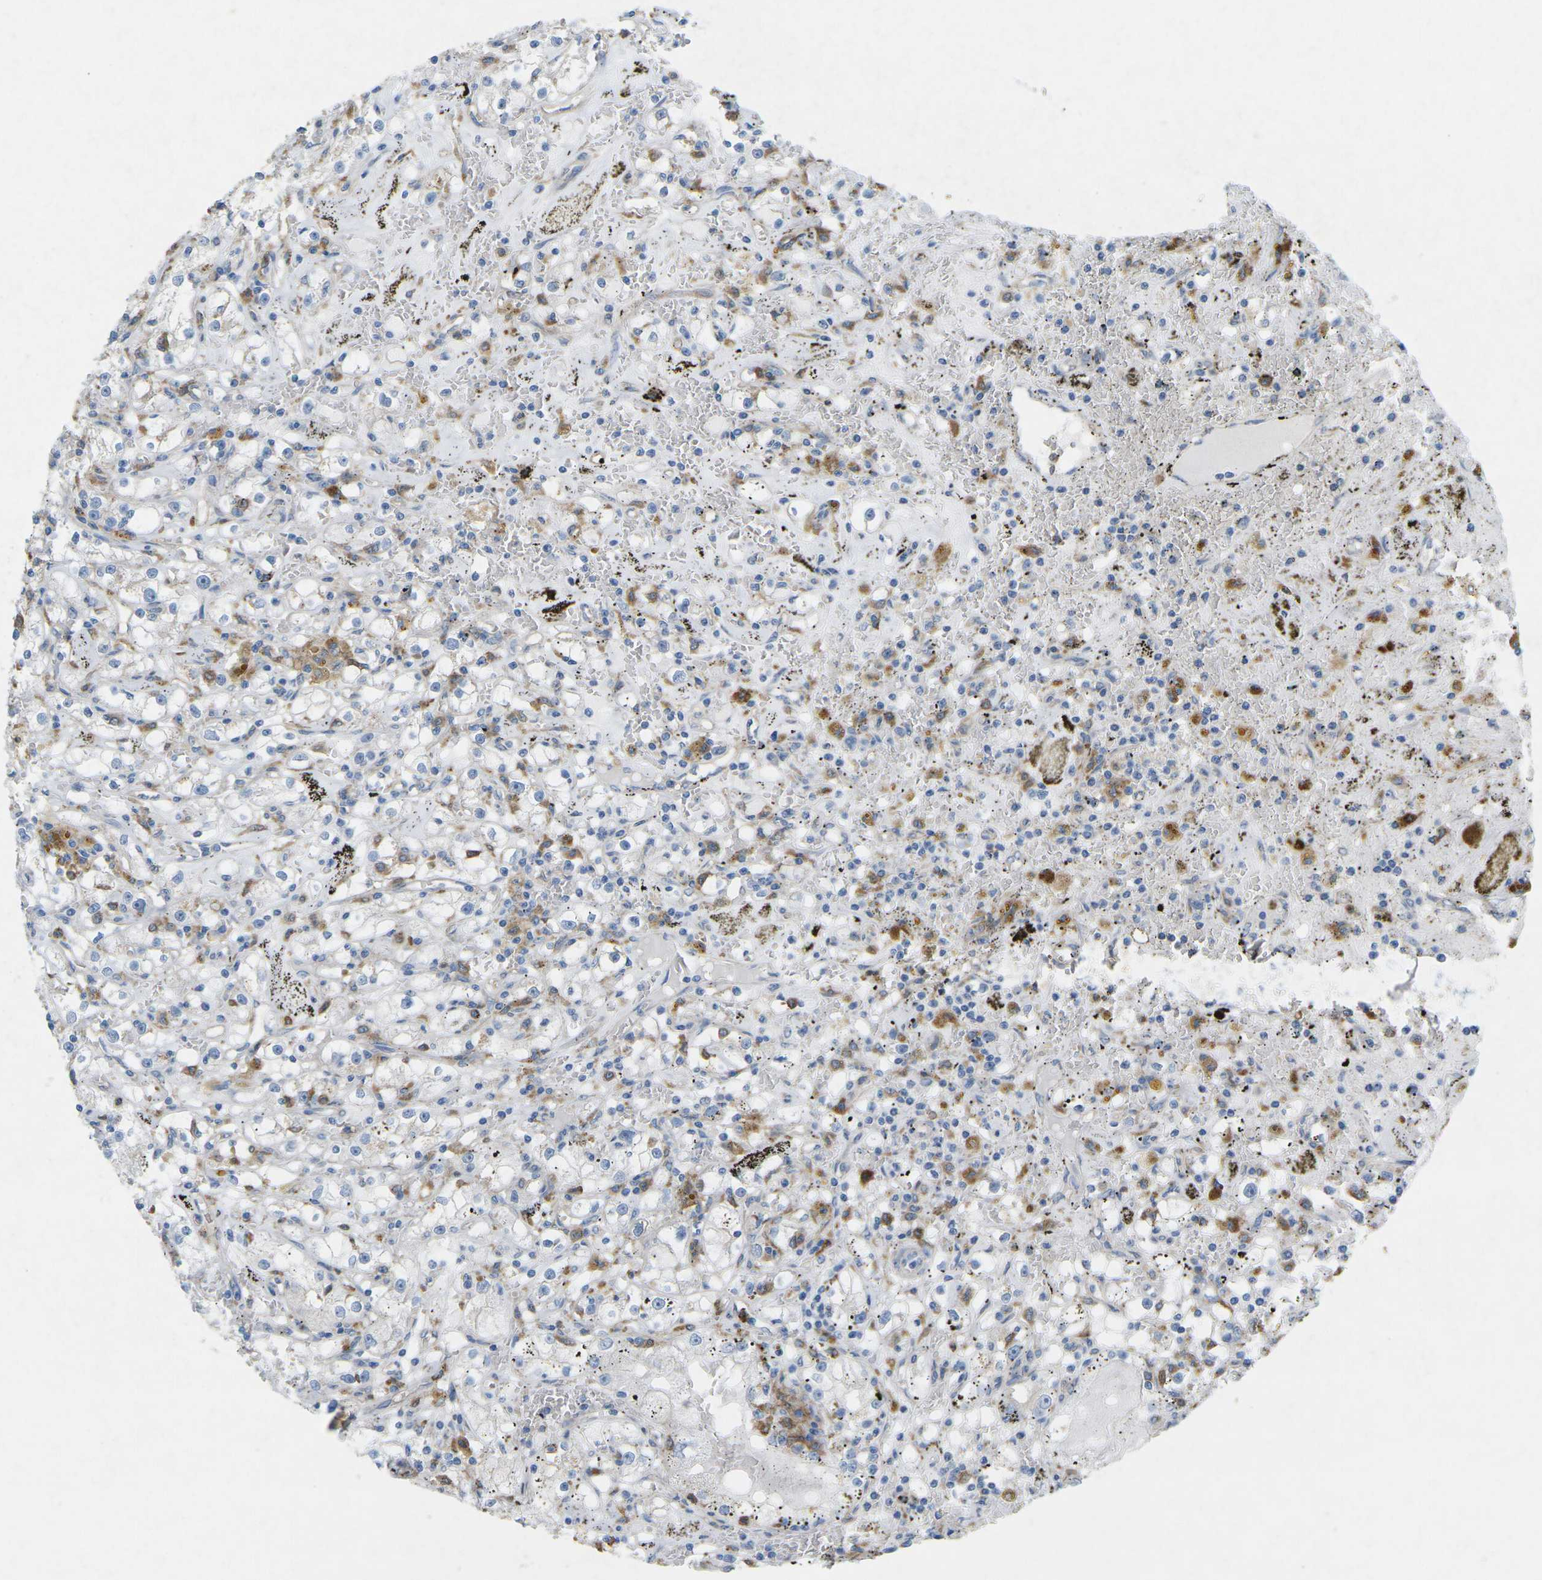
{"staining": {"intensity": "negative", "quantity": "none", "location": "none"}, "tissue": "renal cancer", "cell_type": "Tumor cells", "image_type": "cancer", "snomed": [{"axis": "morphology", "description": "Adenocarcinoma, NOS"}, {"axis": "topography", "description": "Kidney"}], "caption": "There is no significant staining in tumor cells of renal cancer.", "gene": "STK11", "patient": {"sex": "male", "age": 56}}